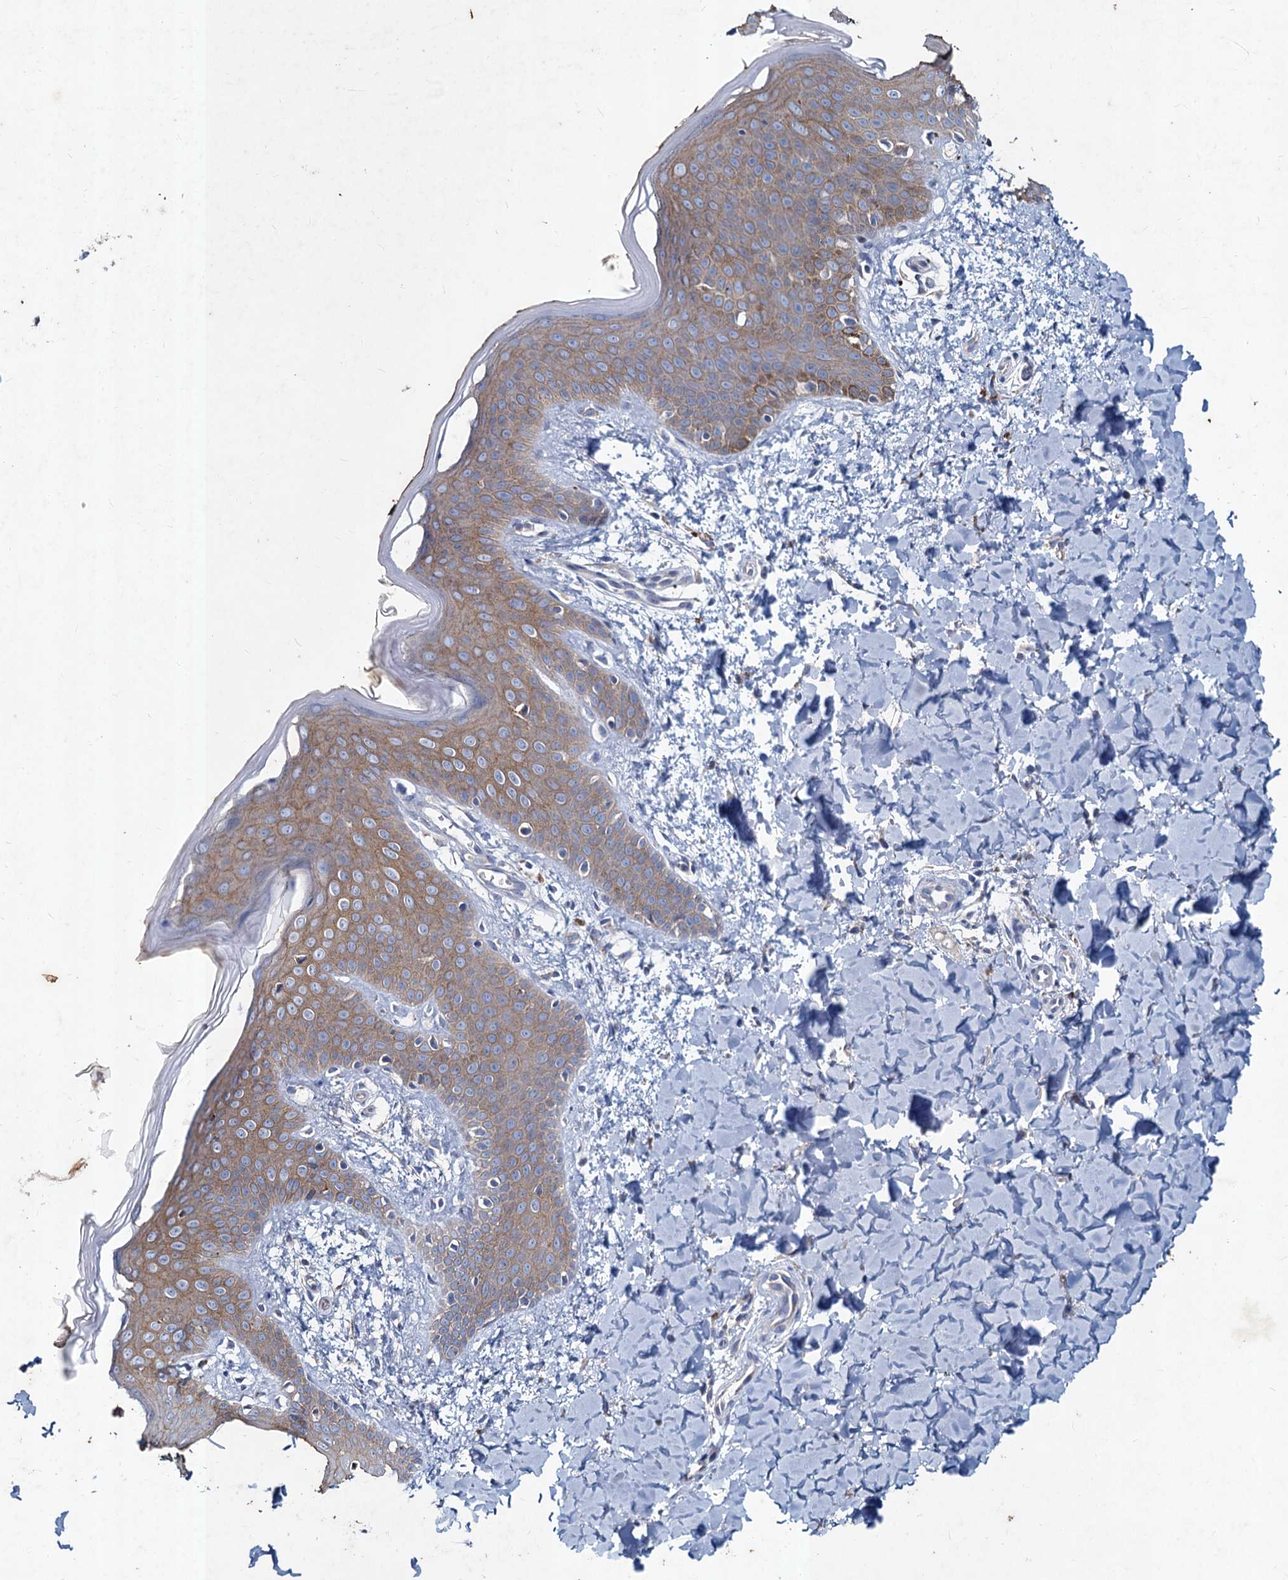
{"staining": {"intensity": "negative", "quantity": "none", "location": "none"}, "tissue": "skin", "cell_type": "Fibroblasts", "image_type": "normal", "snomed": [{"axis": "morphology", "description": "Normal tissue, NOS"}, {"axis": "topography", "description": "Skin"}], "caption": "High power microscopy image of an immunohistochemistry image of benign skin, revealing no significant expression in fibroblasts.", "gene": "TMX2", "patient": {"sex": "male", "age": 36}}